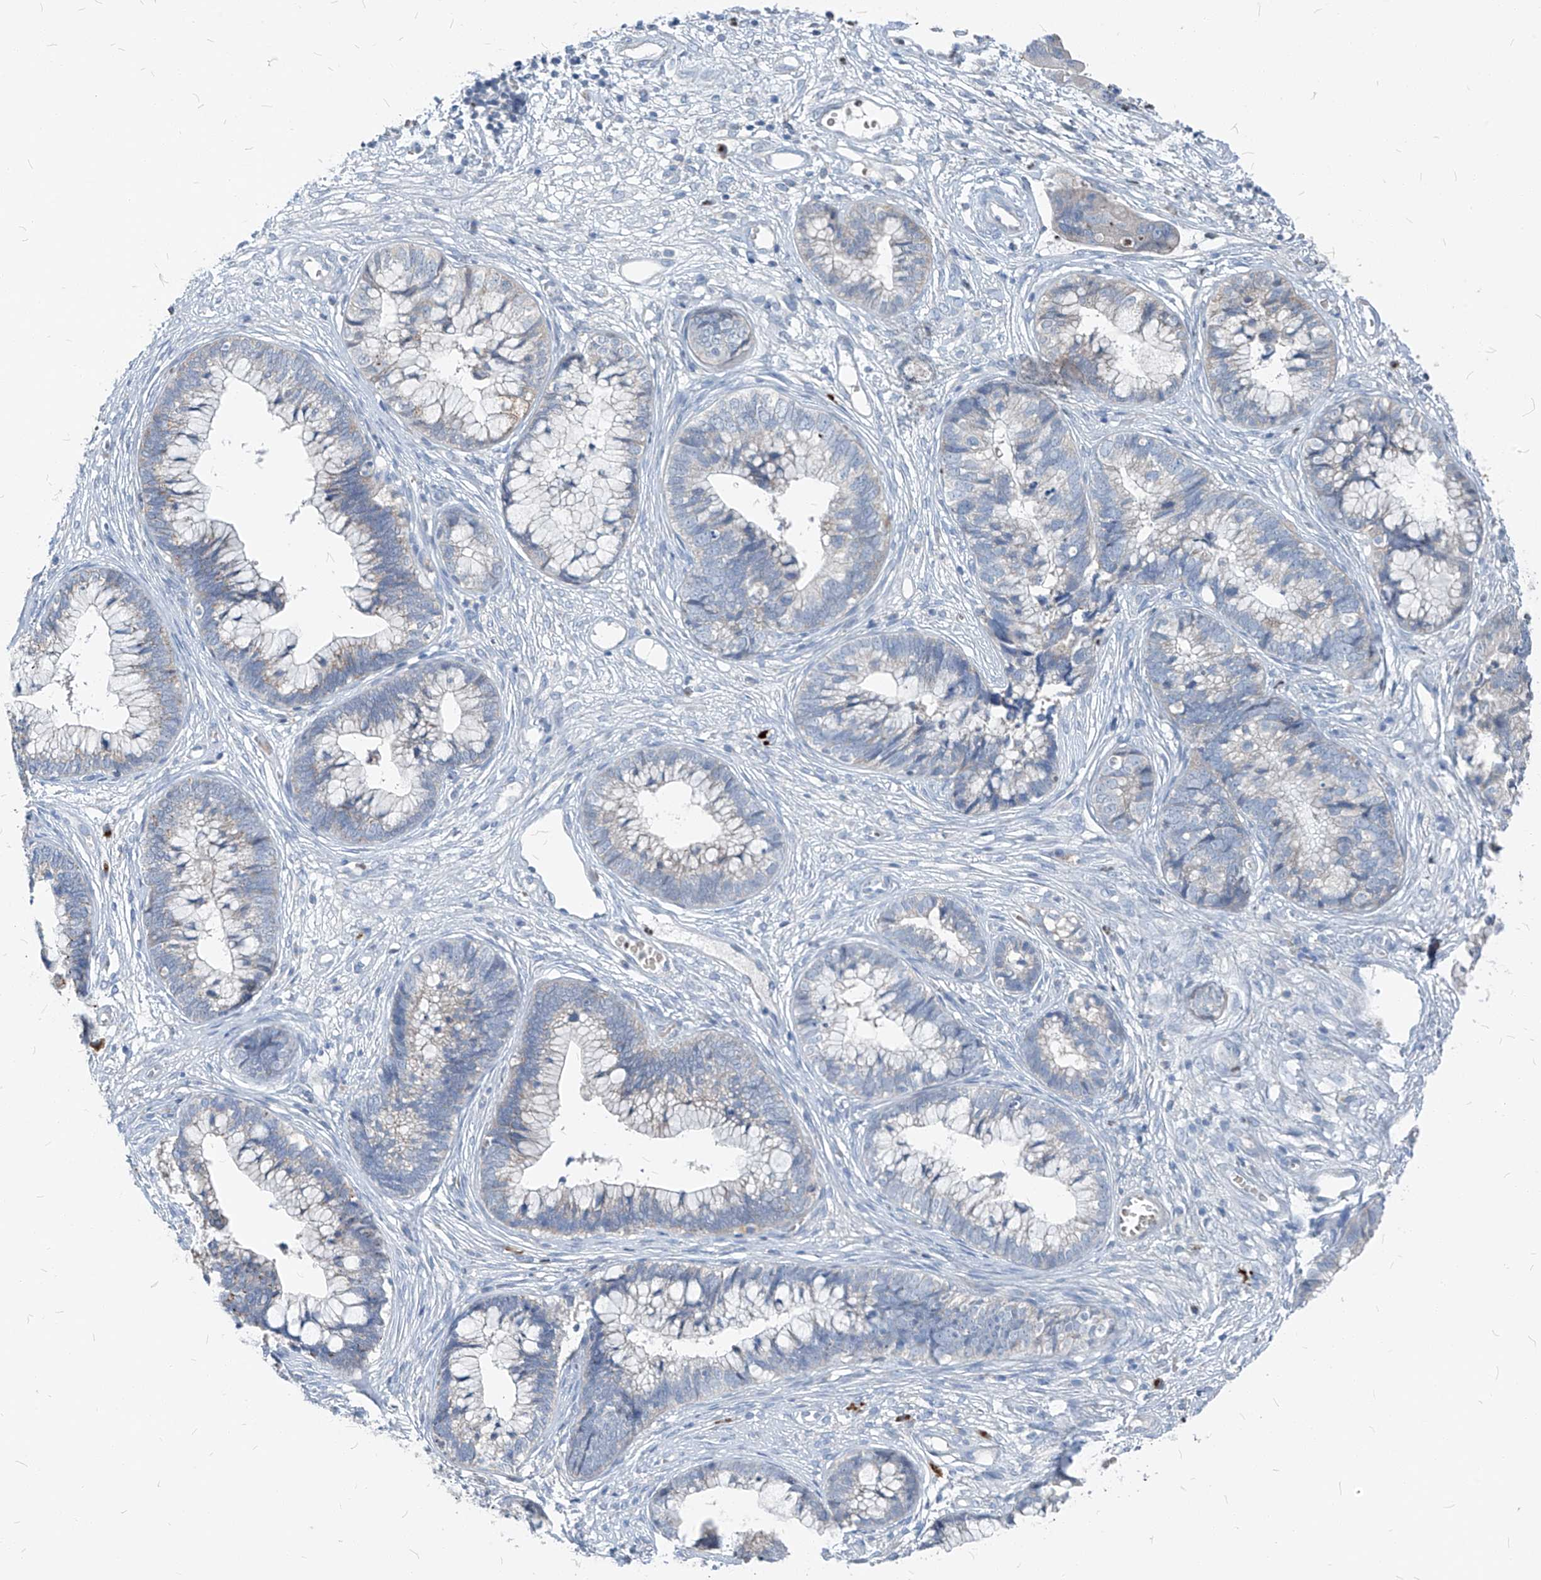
{"staining": {"intensity": "negative", "quantity": "none", "location": "none"}, "tissue": "cervical cancer", "cell_type": "Tumor cells", "image_type": "cancer", "snomed": [{"axis": "morphology", "description": "Adenocarcinoma, NOS"}, {"axis": "topography", "description": "Cervix"}], "caption": "Immunohistochemical staining of human cervical cancer shows no significant expression in tumor cells.", "gene": "CHMP2B", "patient": {"sex": "female", "age": 44}}